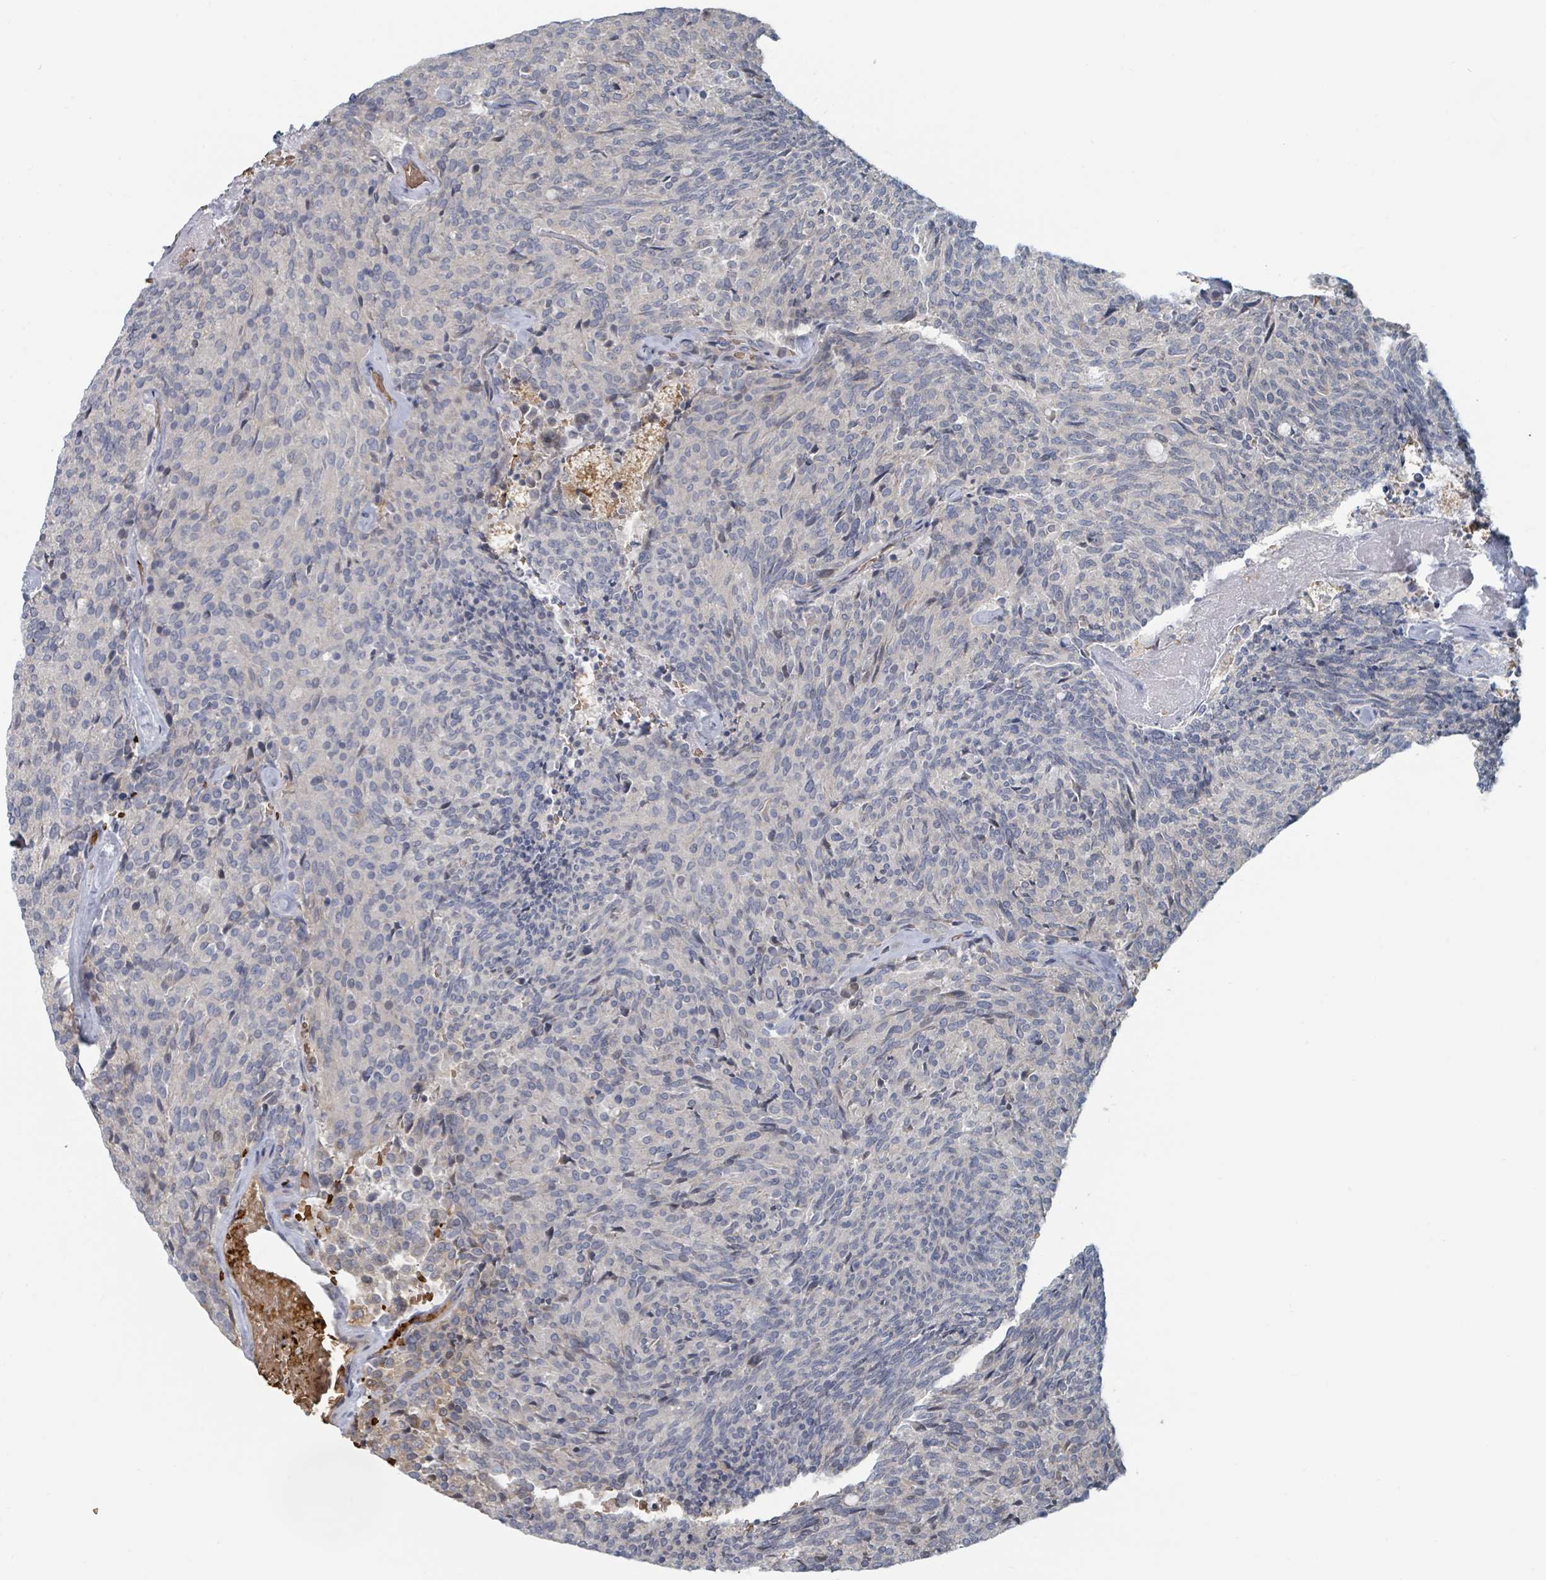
{"staining": {"intensity": "negative", "quantity": "none", "location": "none"}, "tissue": "carcinoid", "cell_type": "Tumor cells", "image_type": "cancer", "snomed": [{"axis": "morphology", "description": "Carcinoid, malignant, NOS"}, {"axis": "topography", "description": "Pancreas"}], "caption": "The micrograph shows no staining of tumor cells in carcinoid.", "gene": "TRPC4AP", "patient": {"sex": "female", "age": 54}}